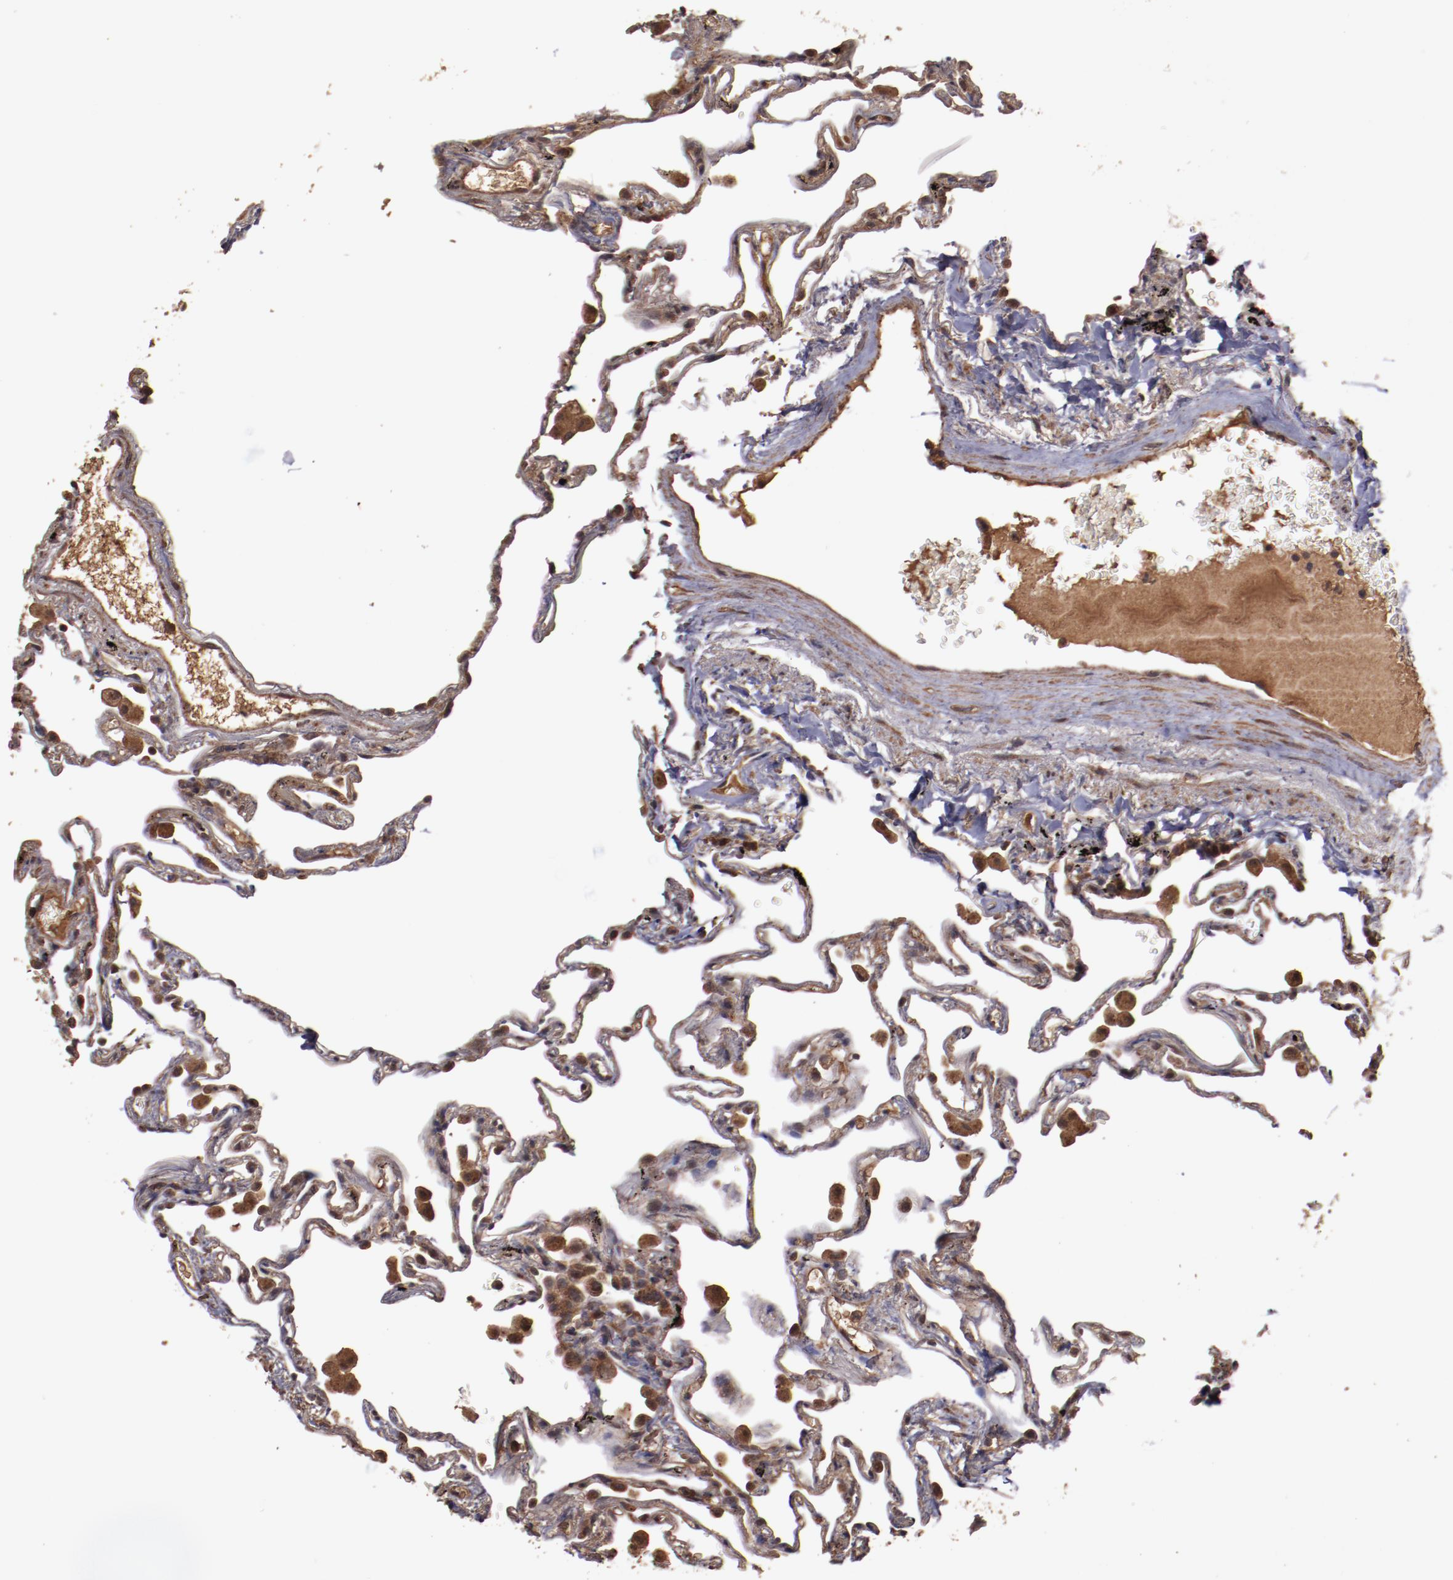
{"staining": {"intensity": "strong", "quantity": ">75%", "location": "cytoplasmic/membranous"}, "tissue": "lung", "cell_type": "Alveolar cells", "image_type": "normal", "snomed": [{"axis": "morphology", "description": "Normal tissue, NOS"}, {"axis": "morphology", "description": "Inflammation, NOS"}, {"axis": "topography", "description": "Lung"}], "caption": "This micrograph displays IHC staining of normal human lung, with high strong cytoplasmic/membranous staining in approximately >75% of alveolar cells.", "gene": "TXNDC16", "patient": {"sex": "male", "age": 69}}